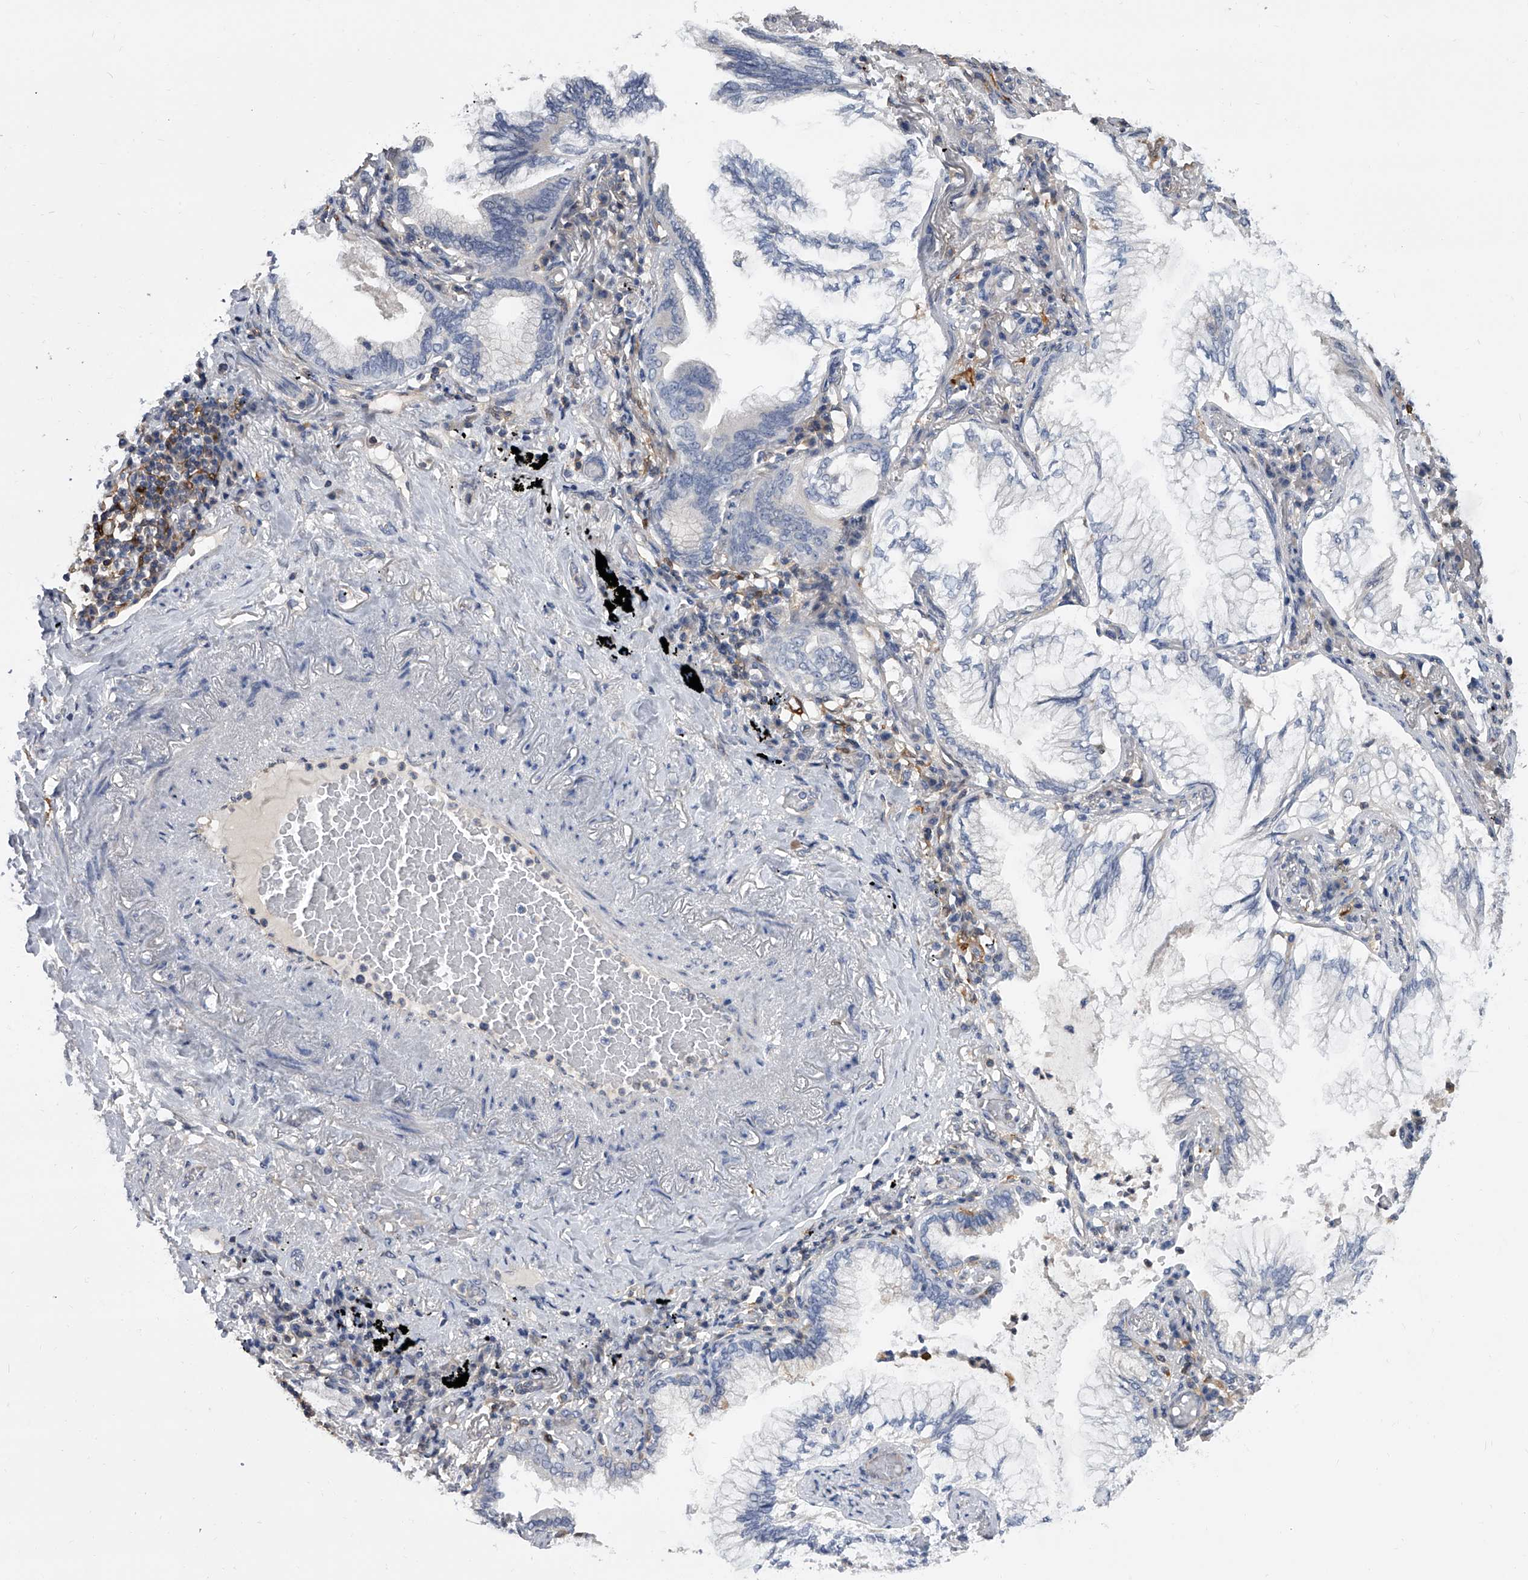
{"staining": {"intensity": "negative", "quantity": "none", "location": "none"}, "tissue": "lung cancer", "cell_type": "Tumor cells", "image_type": "cancer", "snomed": [{"axis": "morphology", "description": "Adenocarcinoma, NOS"}, {"axis": "topography", "description": "Lung"}], "caption": "Lung adenocarcinoma stained for a protein using immunohistochemistry shows no positivity tumor cells.", "gene": "SERPINB9", "patient": {"sex": "female", "age": 70}}